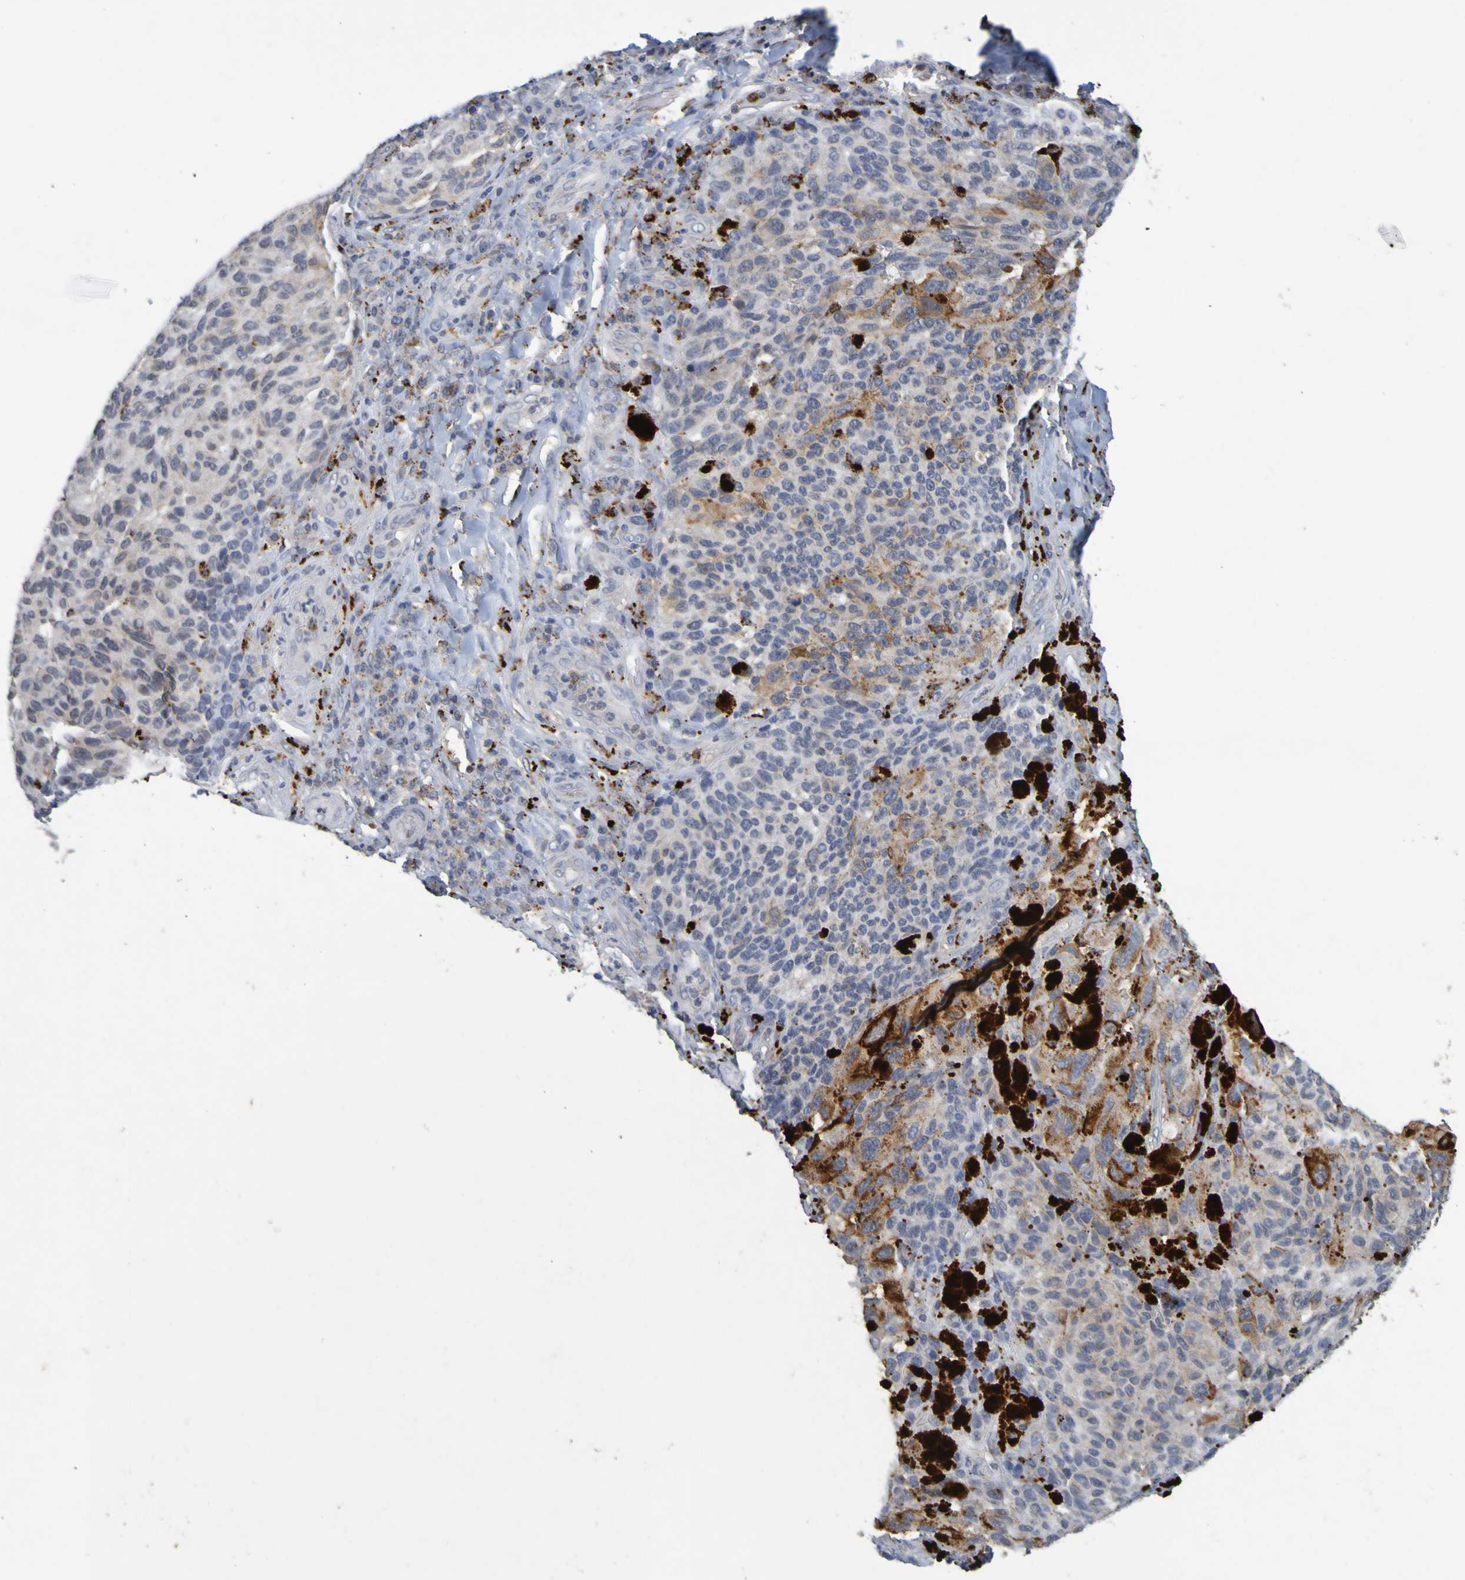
{"staining": {"intensity": "weak", "quantity": "<25%", "location": "cytoplasmic/membranous"}, "tissue": "melanoma", "cell_type": "Tumor cells", "image_type": "cancer", "snomed": [{"axis": "morphology", "description": "Malignant melanoma, NOS"}, {"axis": "topography", "description": "Skin"}], "caption": "Human malignant melanoma stained for a protein using IHC shows no expression in tumor cells.", "gene": "TPH1", "patient": {"sex": "female", "age": 73}}